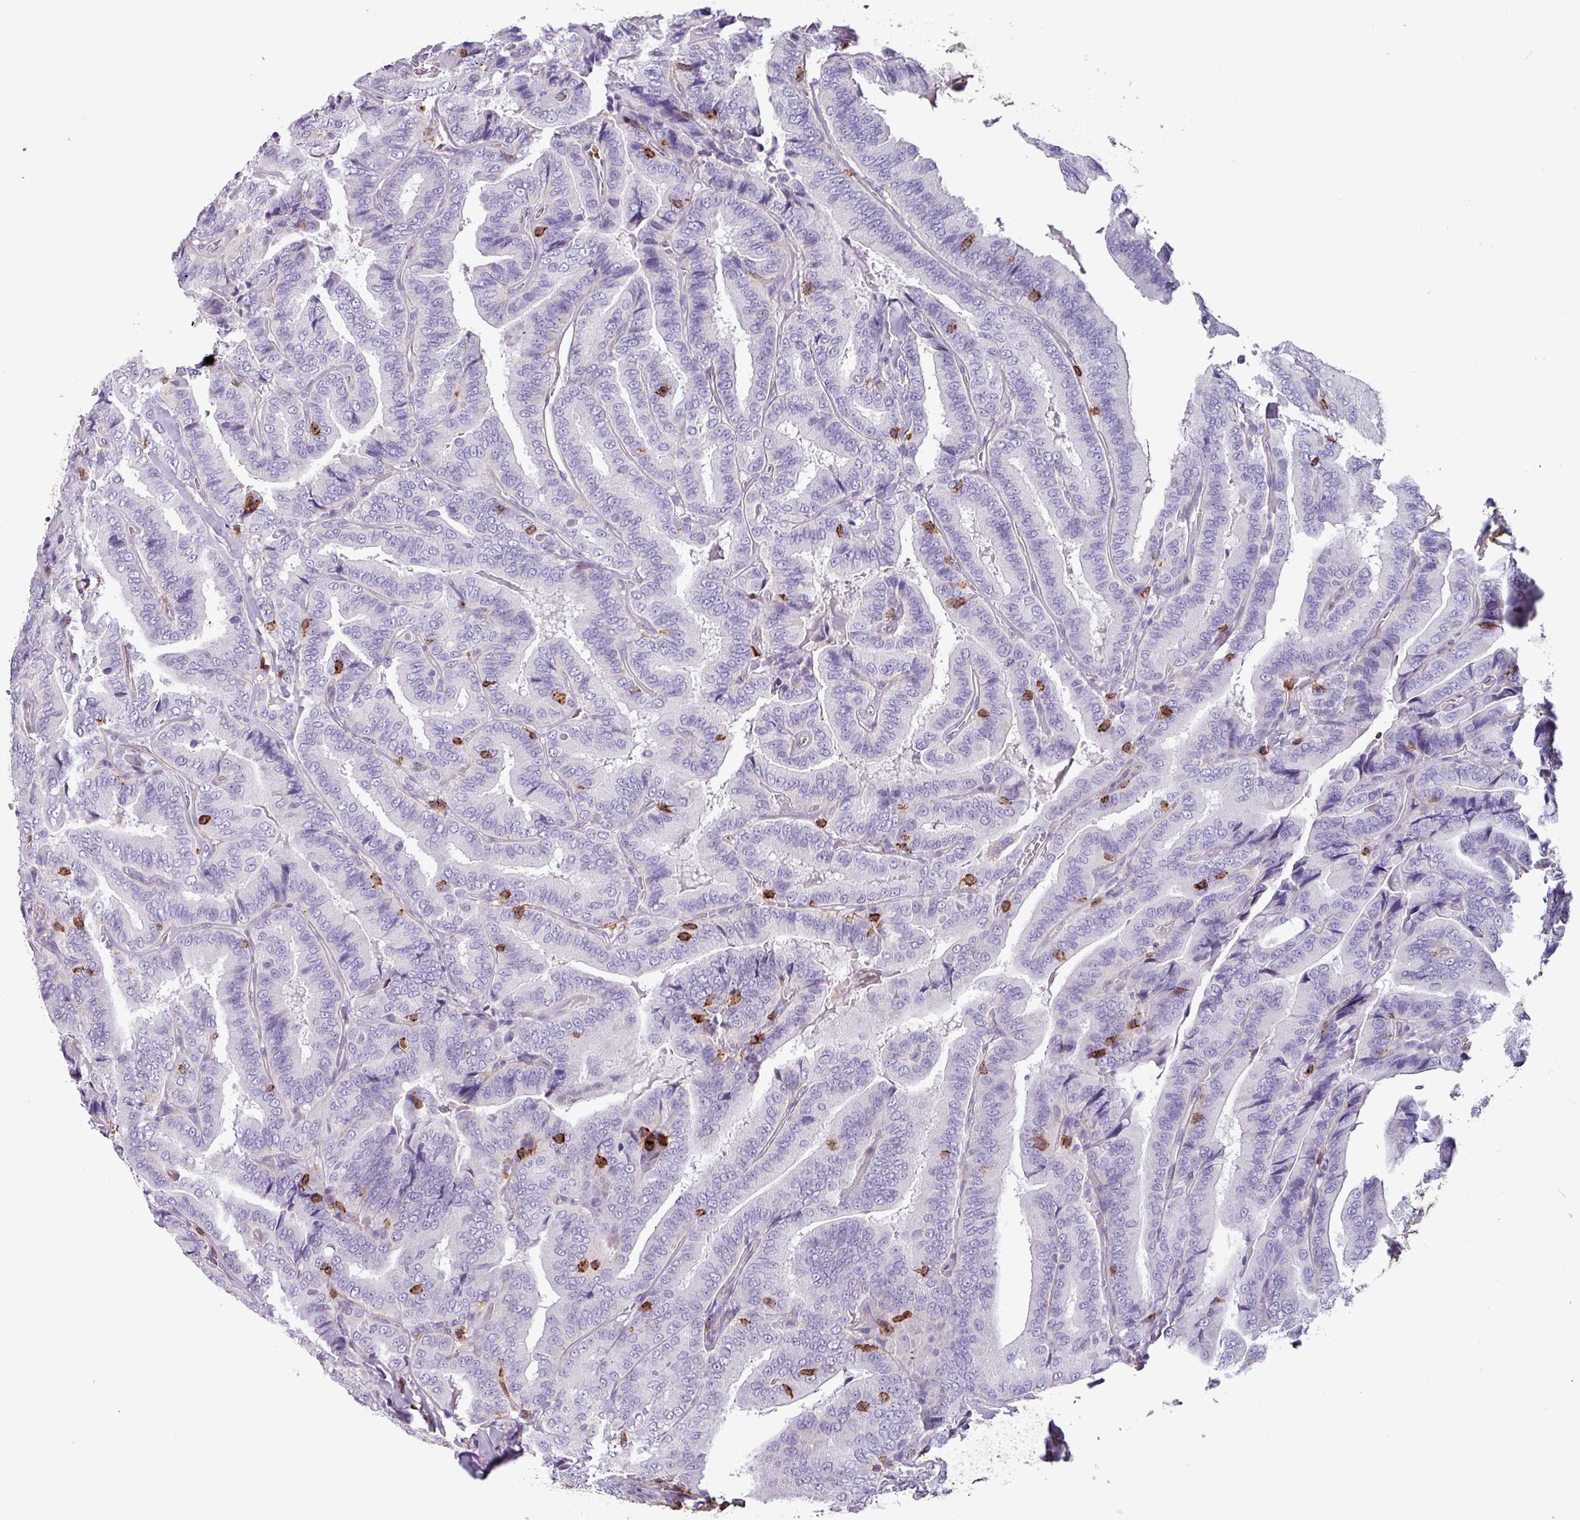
{"staining": {"intensity": "negative", "quantity": "none", "location": "none"}, "tissue": "thyroid cancer", "cell_type": "Tumor cells", "image_type": "cancer", "snomed": [{"axis": "morphology", "description": "Papillary adenocarcinoma, NOS"}, {"axis": "topography", "description": "Thyroid gland"}], "caption": "Tumor cells are negative for brown protein staining in papillary adenocarcinoma (thyroid). (Stains: DAB immunohistochemistry (IHC) with hematoxylin counter stain, Microscopy: brightfield microscopy at high magnification).", "gene": "CD8A", "patient": {"sex": "male", "age": 61}}